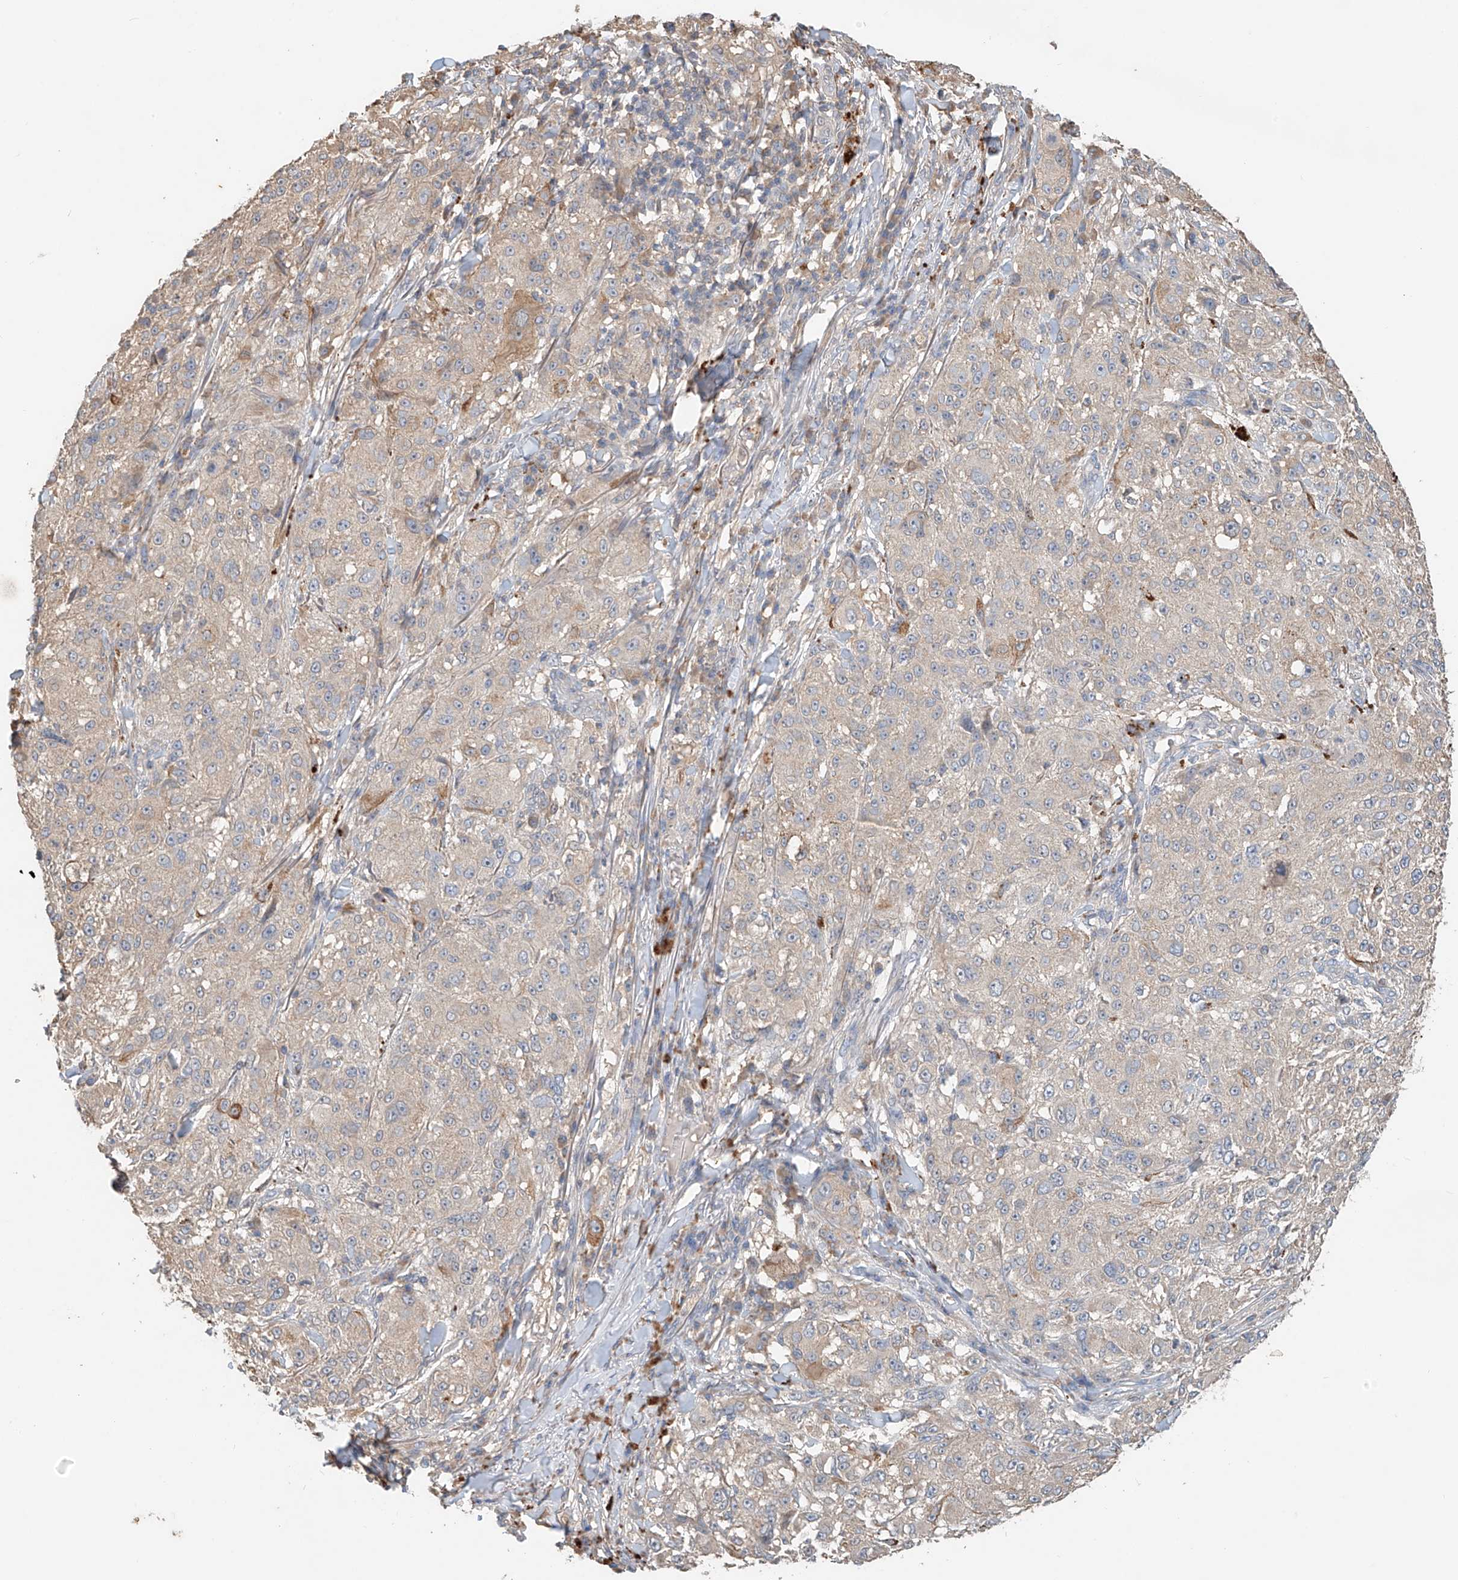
{"staining": {"intensity": "negative", "quantity": "none", "location": "none"}, "tissue": "melanoma", "cell_type": "Tumor cells", "image_type": "cancer", "snomed": [{"axis": "morphology", "description": "Necrosis, NOS"}, {"axis": "morphology", "description": "Malignant melanoma, NOS"}, {"axis": "topography", "description": "Skin"}], "caption": "IHC histopathology image of neoplastic tissue: human malignant melanoma stained with DAB (3,3'-diaminobenzidine) shows no significant protein staining in tumor cells.", "gene": "GNB1L", "patient": {"sex": "female", "age": 87}}